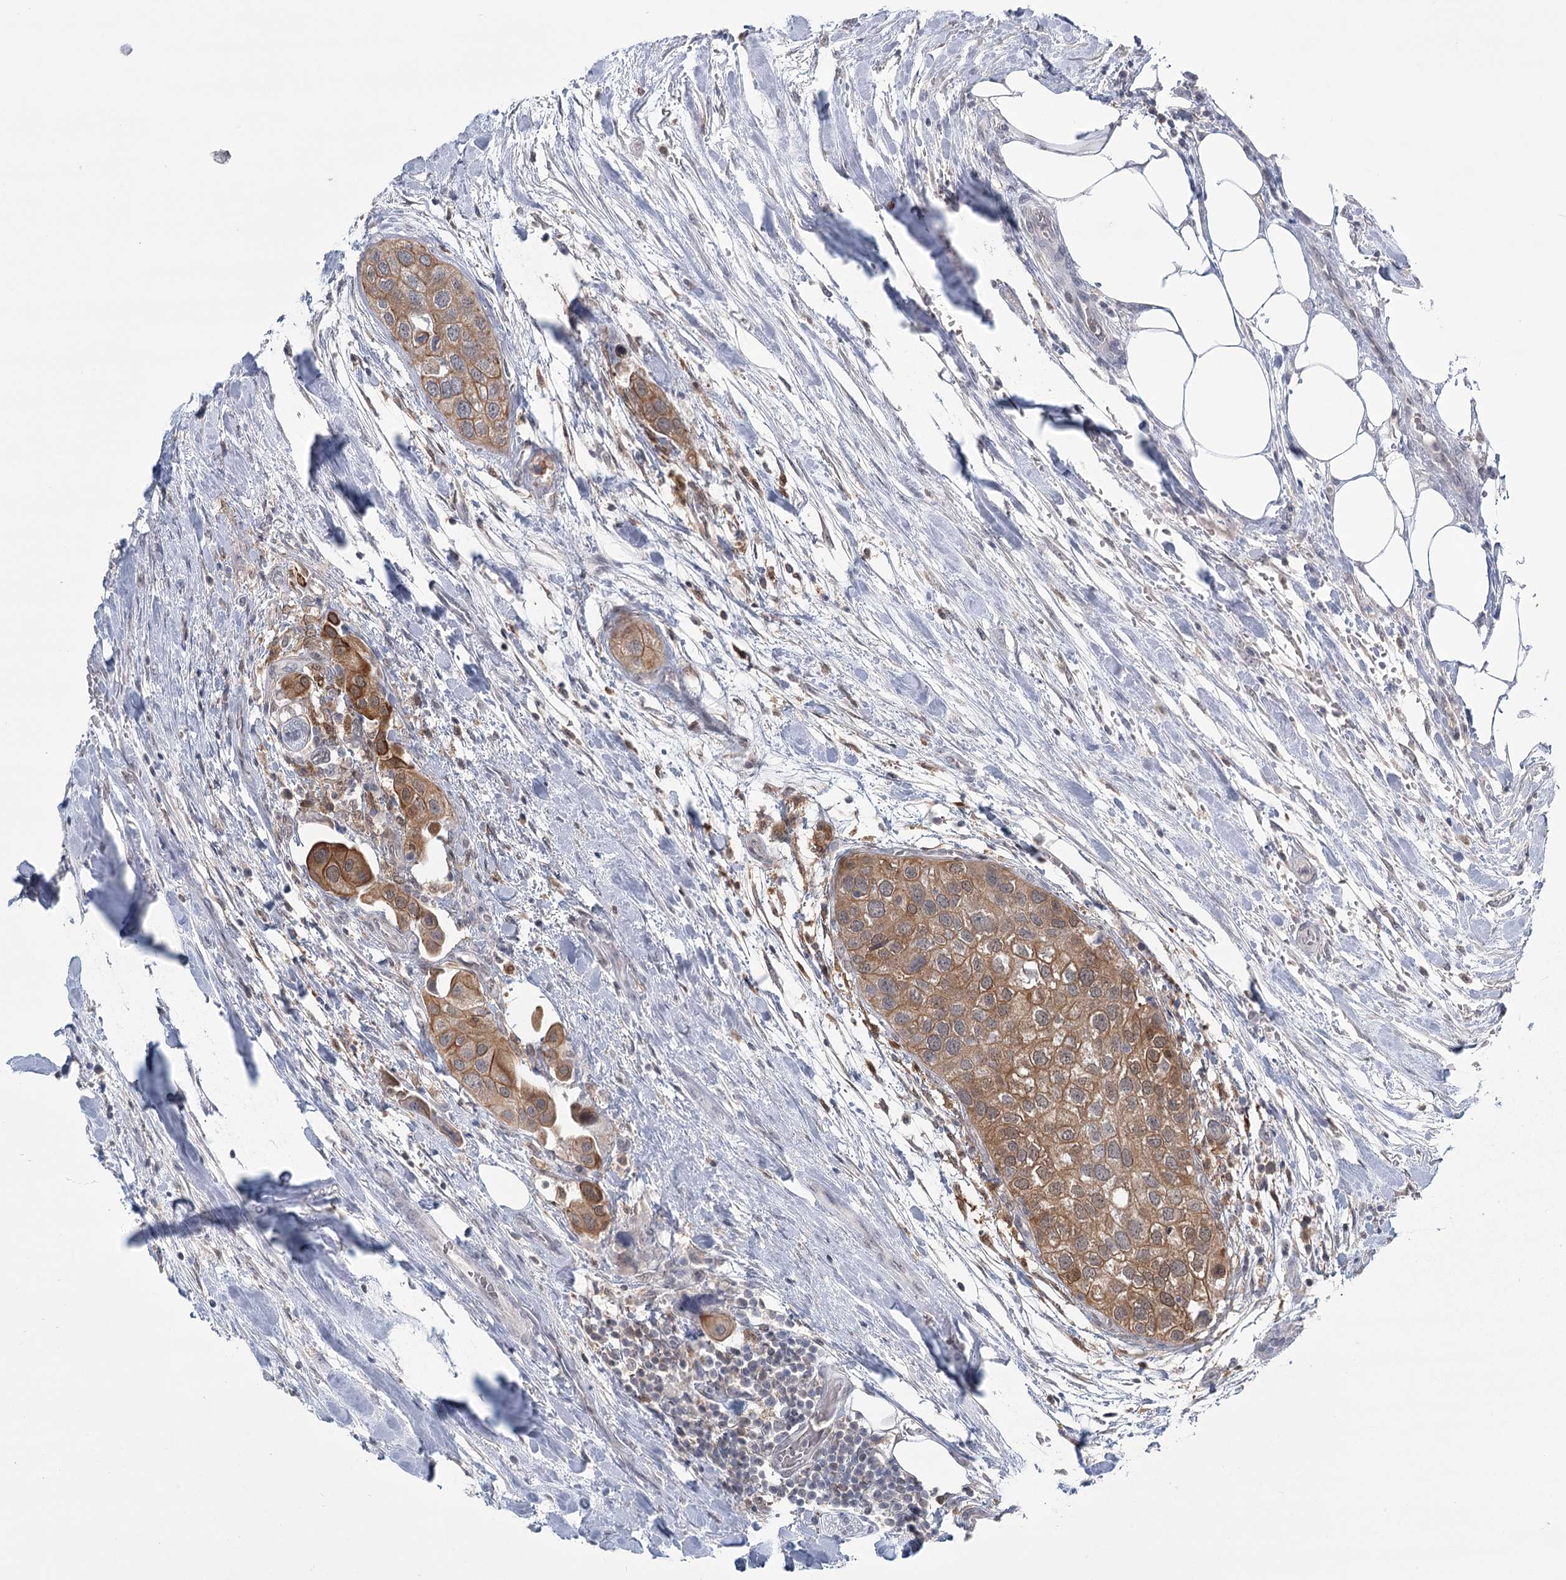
{"staining": {"intensity": "moderate", "quantity": ">75%", "location": "cytoplasmic/membranous"}, "tissue": "urothelial cancer", "cell_type": "Tumor cells", "image_type": "cancer", "snomed": [{"axis": "morphology", "description": "Urothelial carcinoma, High grade"}, {"axis": "topography", "description": "Urinary bladder"}], "caption": "A brown stain shows moderate cytoplasmic/membranous positivity of a protein in human urothelial carcinoma (high-grade) tumor cells.", "gene": "TMEM70", "patient": {"sex": "male", "age": 64}}